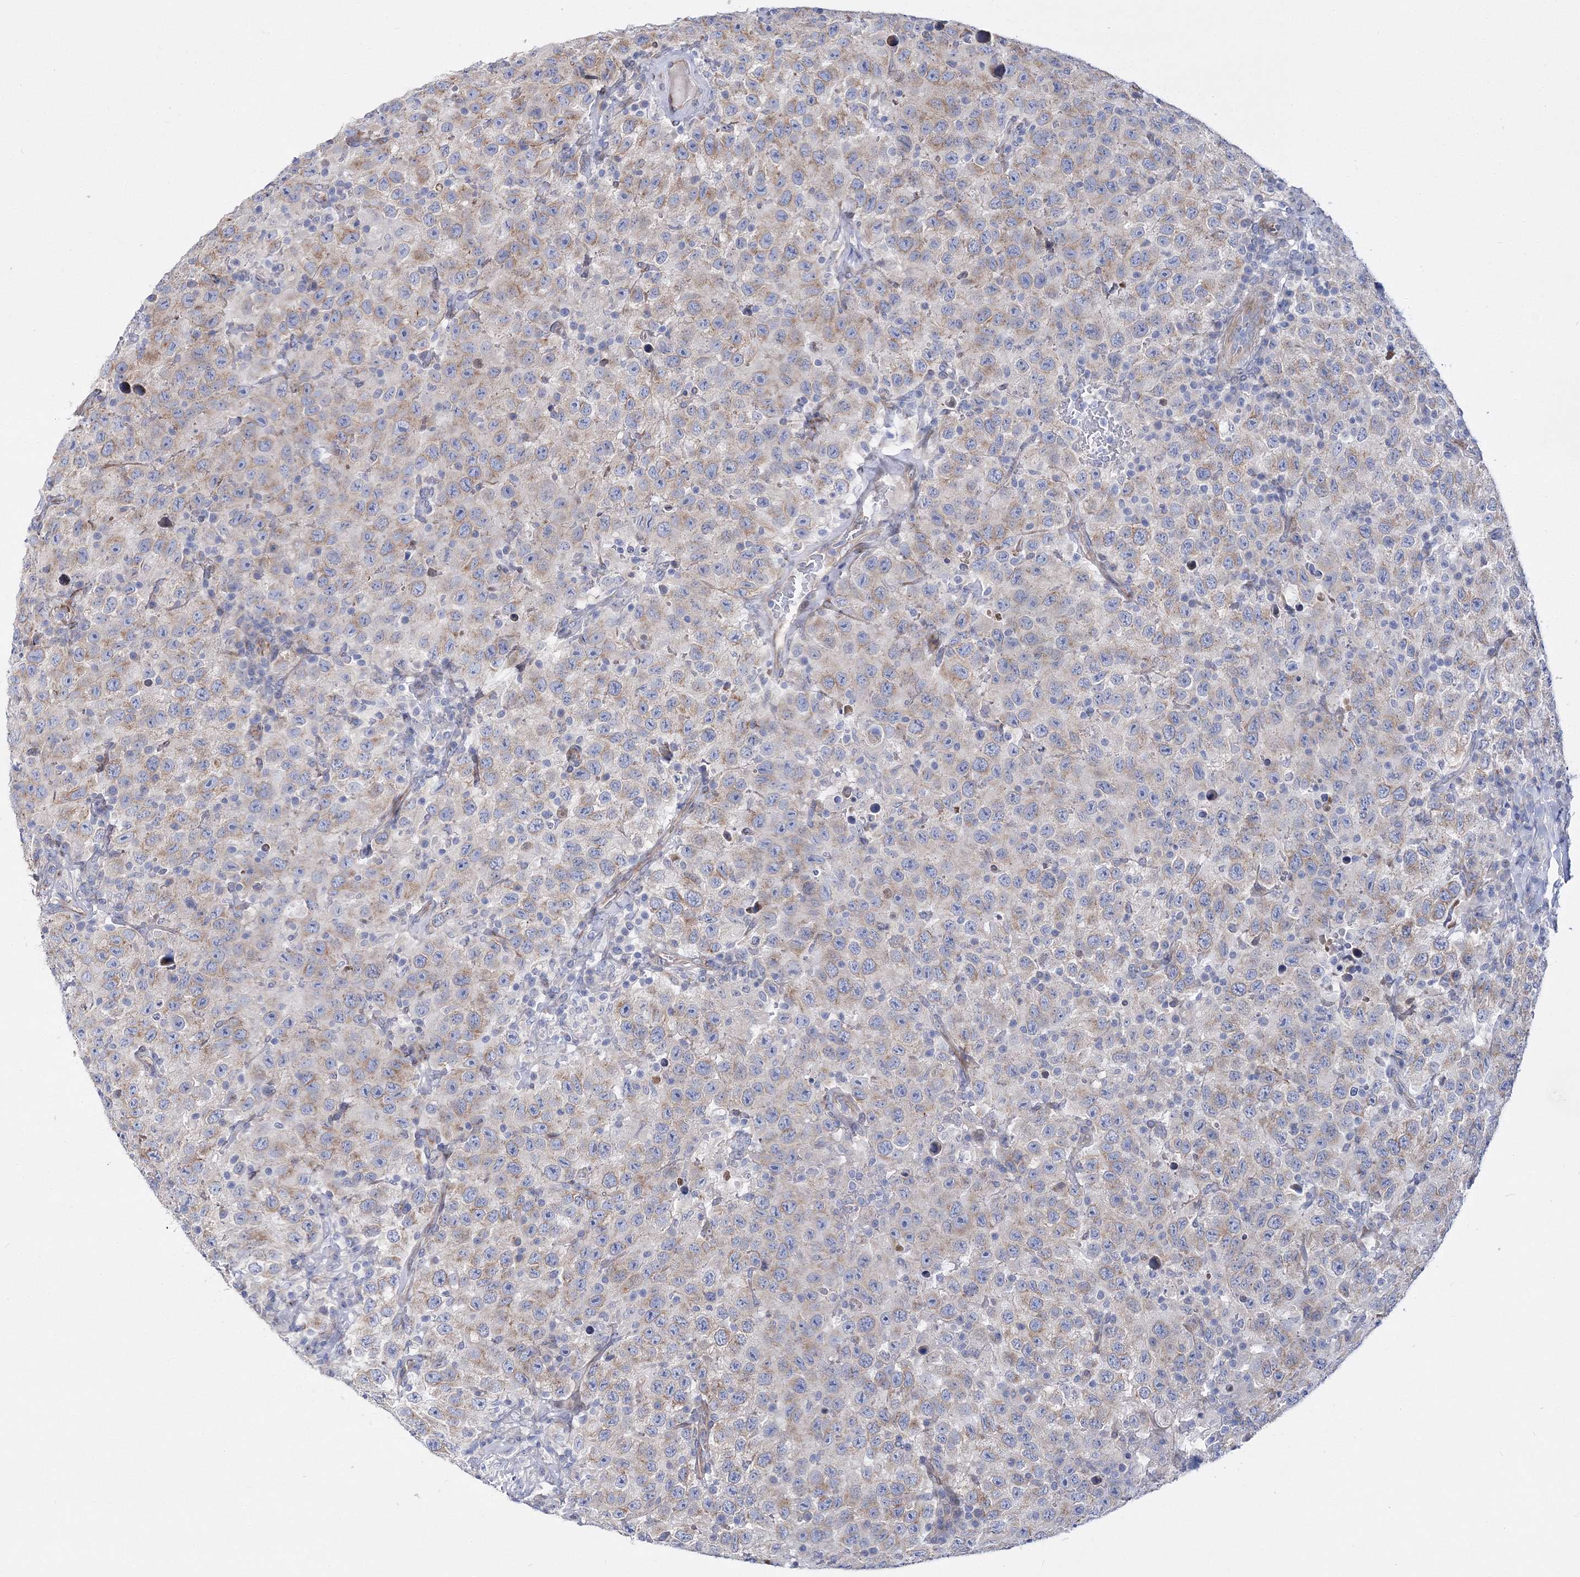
{"staining": {"intensity": "weak", "quantity": "25%-75%", "location": "cytoplasmic/membranous"}, "tissue": "testis cancer", "cell_type": "Tumor cells", "image_type": "cancer", "snomed": [{"axis": "morphology", "description": "Seminoma, NOS"}, {"axis": "topography", "description": "Testis"}], "caption": "This is a micrograph of immunohistochemistry staining of seminoma (testis), which shows weak staining in the cytoplasmic/membranous of tumor cells.", "gene": "ARHGAP32", "patient": {"sex": "male", "age": 41}}